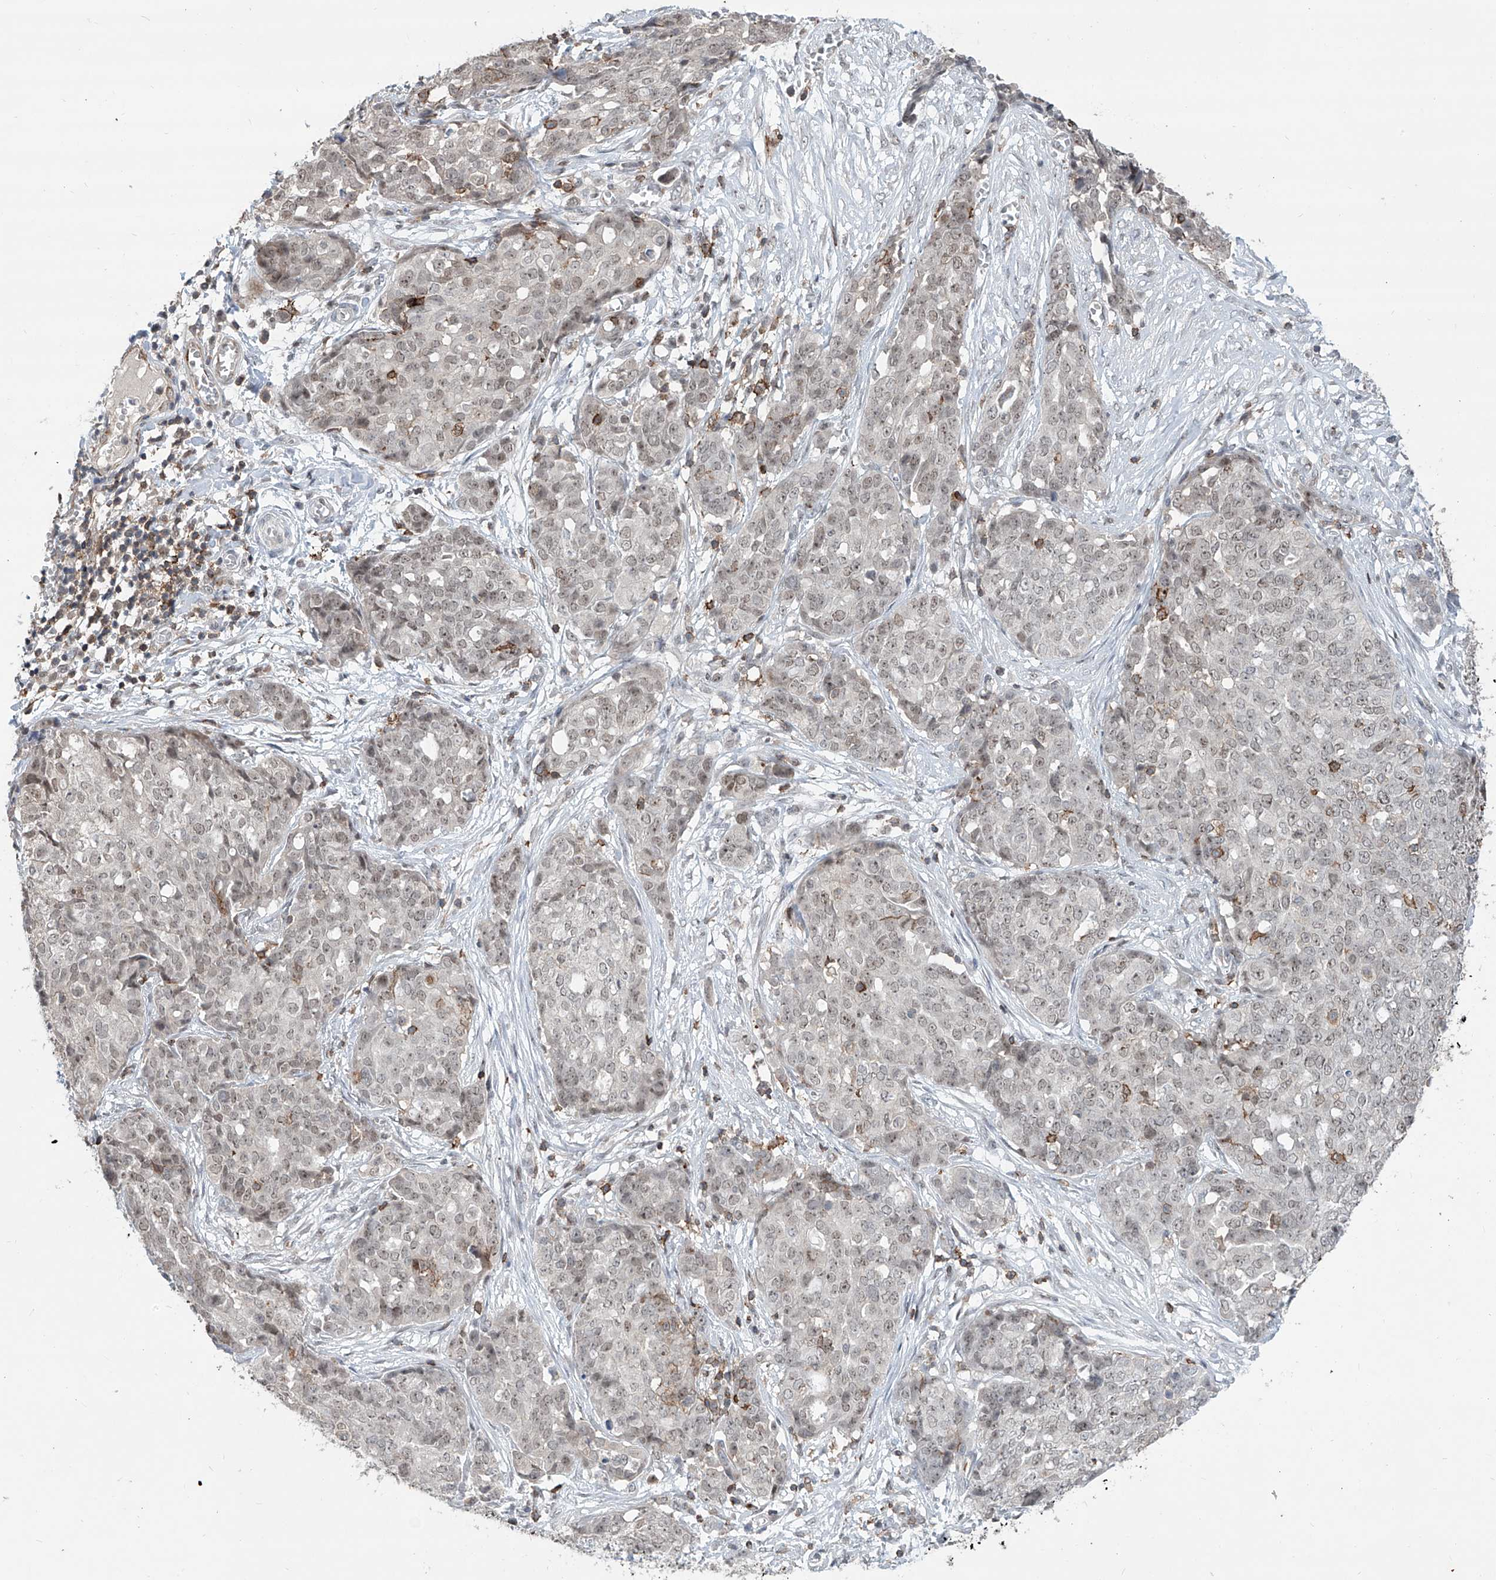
{"staining": {"intensity": "weak", "quantity": ">75%", "location": "nuclear"}, "tissue": "ovarian cancer", "cell_type": "Tumor cells", "image_type": "cancer", "snomed": [{"axis": "morphology", "description": "Cystadenocarcinoma, serous, NOS"}, {"axis": "topography", "description": "Soft tissue"}, {"axis": "topography", "description": "Ovary"}], "caption": "Protein expression analysis of human serous cystadenocarcinoma (ovarian) reveals weak nuclear positivity in about >75% of tumor cells.", "gene": "ZBTB48", "patient": {"sex": "female", "age": 57}}